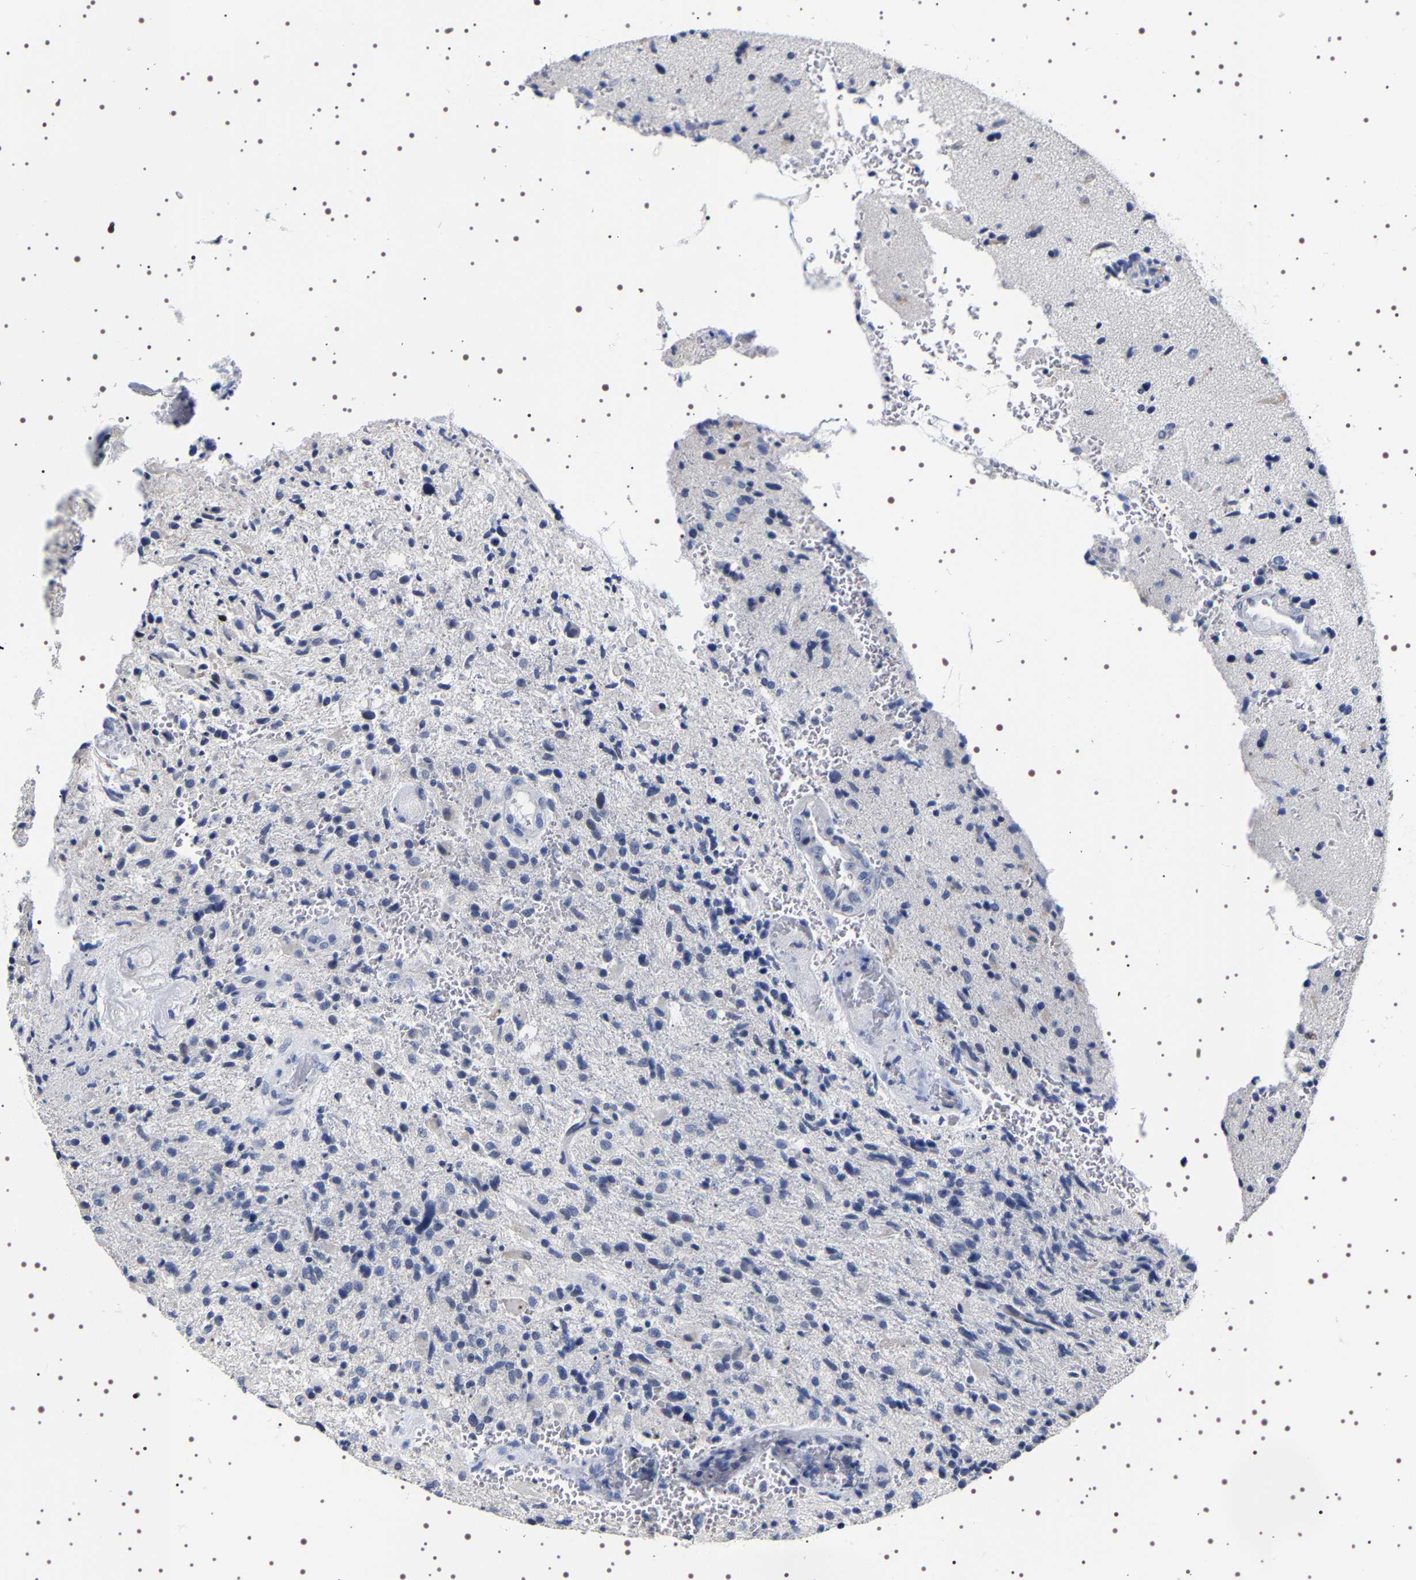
{"staining": {"intensity": "negative", "quantity": "none", "location": "none"}, "tissue": "glioma", "cell_type": "Tumor cells", "image_type": "cancer", "snomed": [{"axis": "morphology", "description": "Glioma, malignant, High grade"}, {"axis": "topography", "description": "Brain"}], "caption": "Tumor cells are negative for protein expression in human glioma.", "gene": "UBQLN3", "patient": {"sex": "male", "age": 72}}